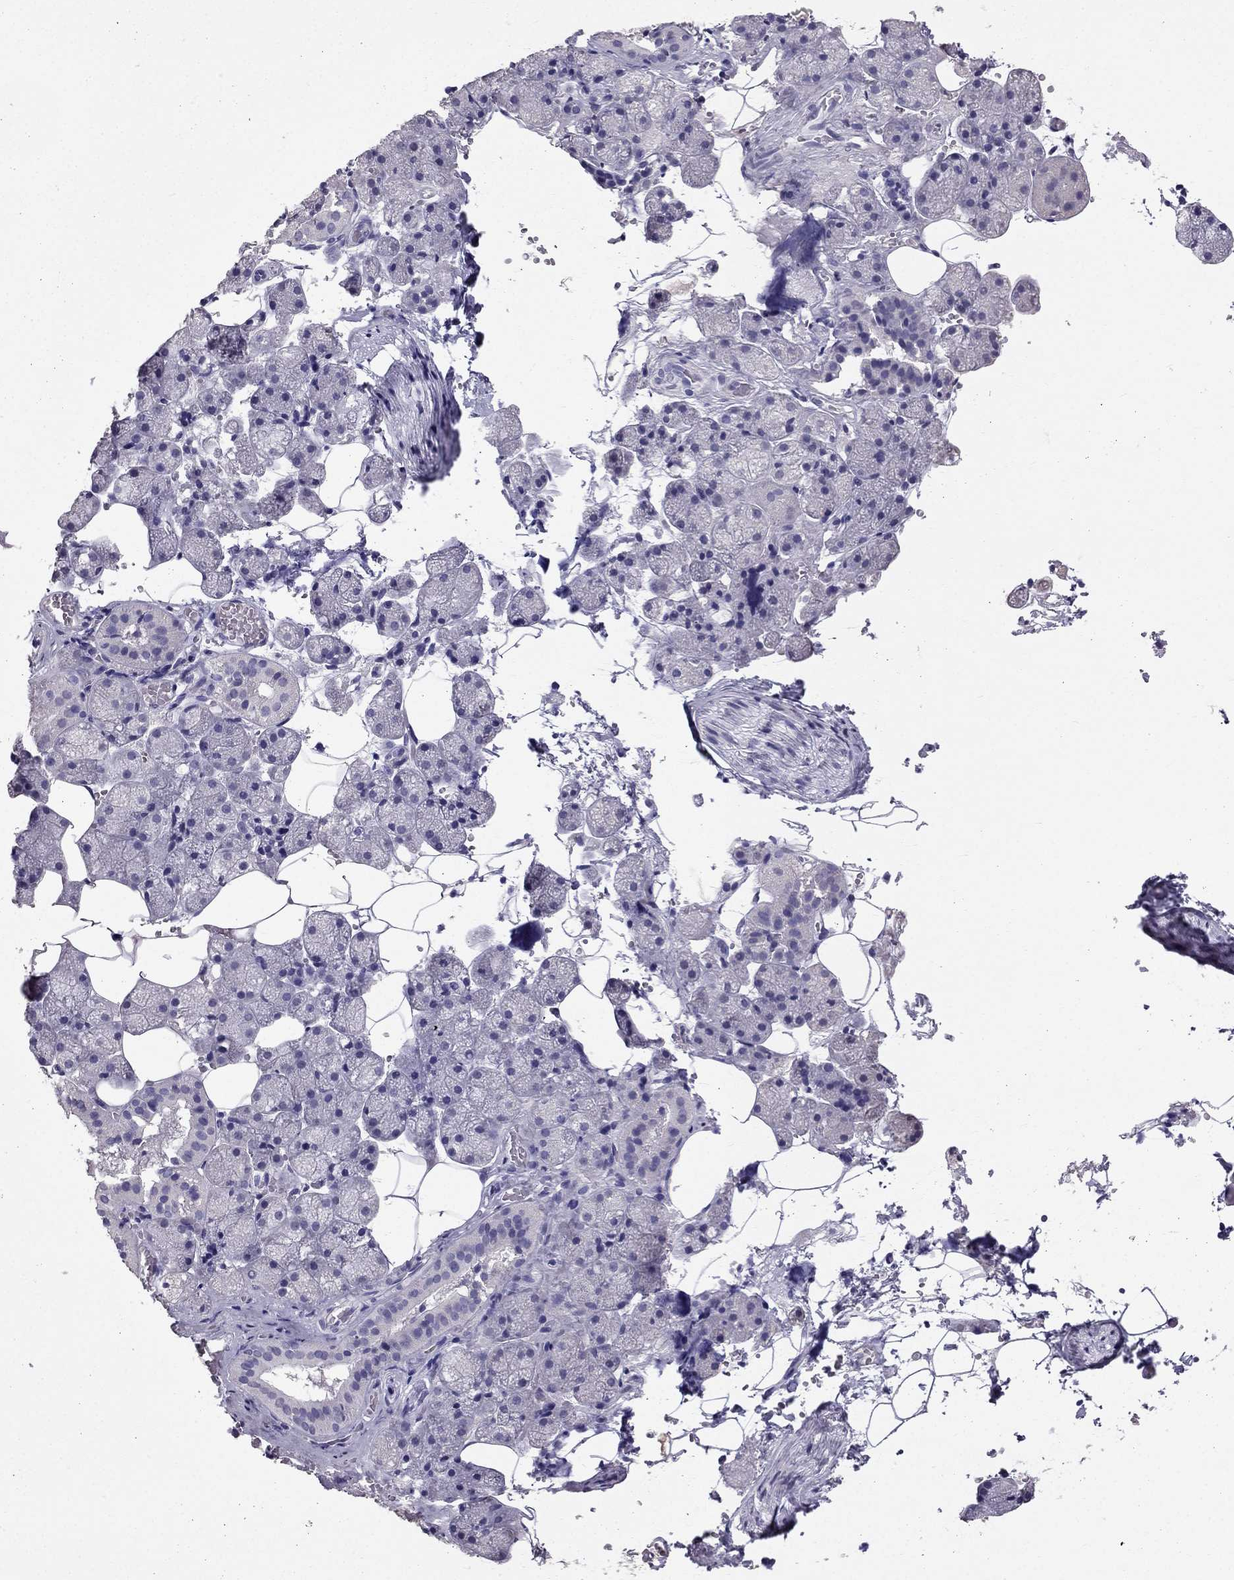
{"staining": {"intensity": "negative", "quantity": "none", "location": "none"}, "tissue": "salivary gland", "cell_type": "Glandular cells", "image_type": "normal", "snomed": [{"axis": "morphology", "description": "Normal tissue, NOS"}, {"axis": "topography", "description": "Salivary gland"}], "caption": "Salivary gland stained for a protein using immunohistochemistry (IHC) displays no positivity glandular cells.", "gene": "ARHGAP11A", "patient": {"sex": "male", "age": 38}}